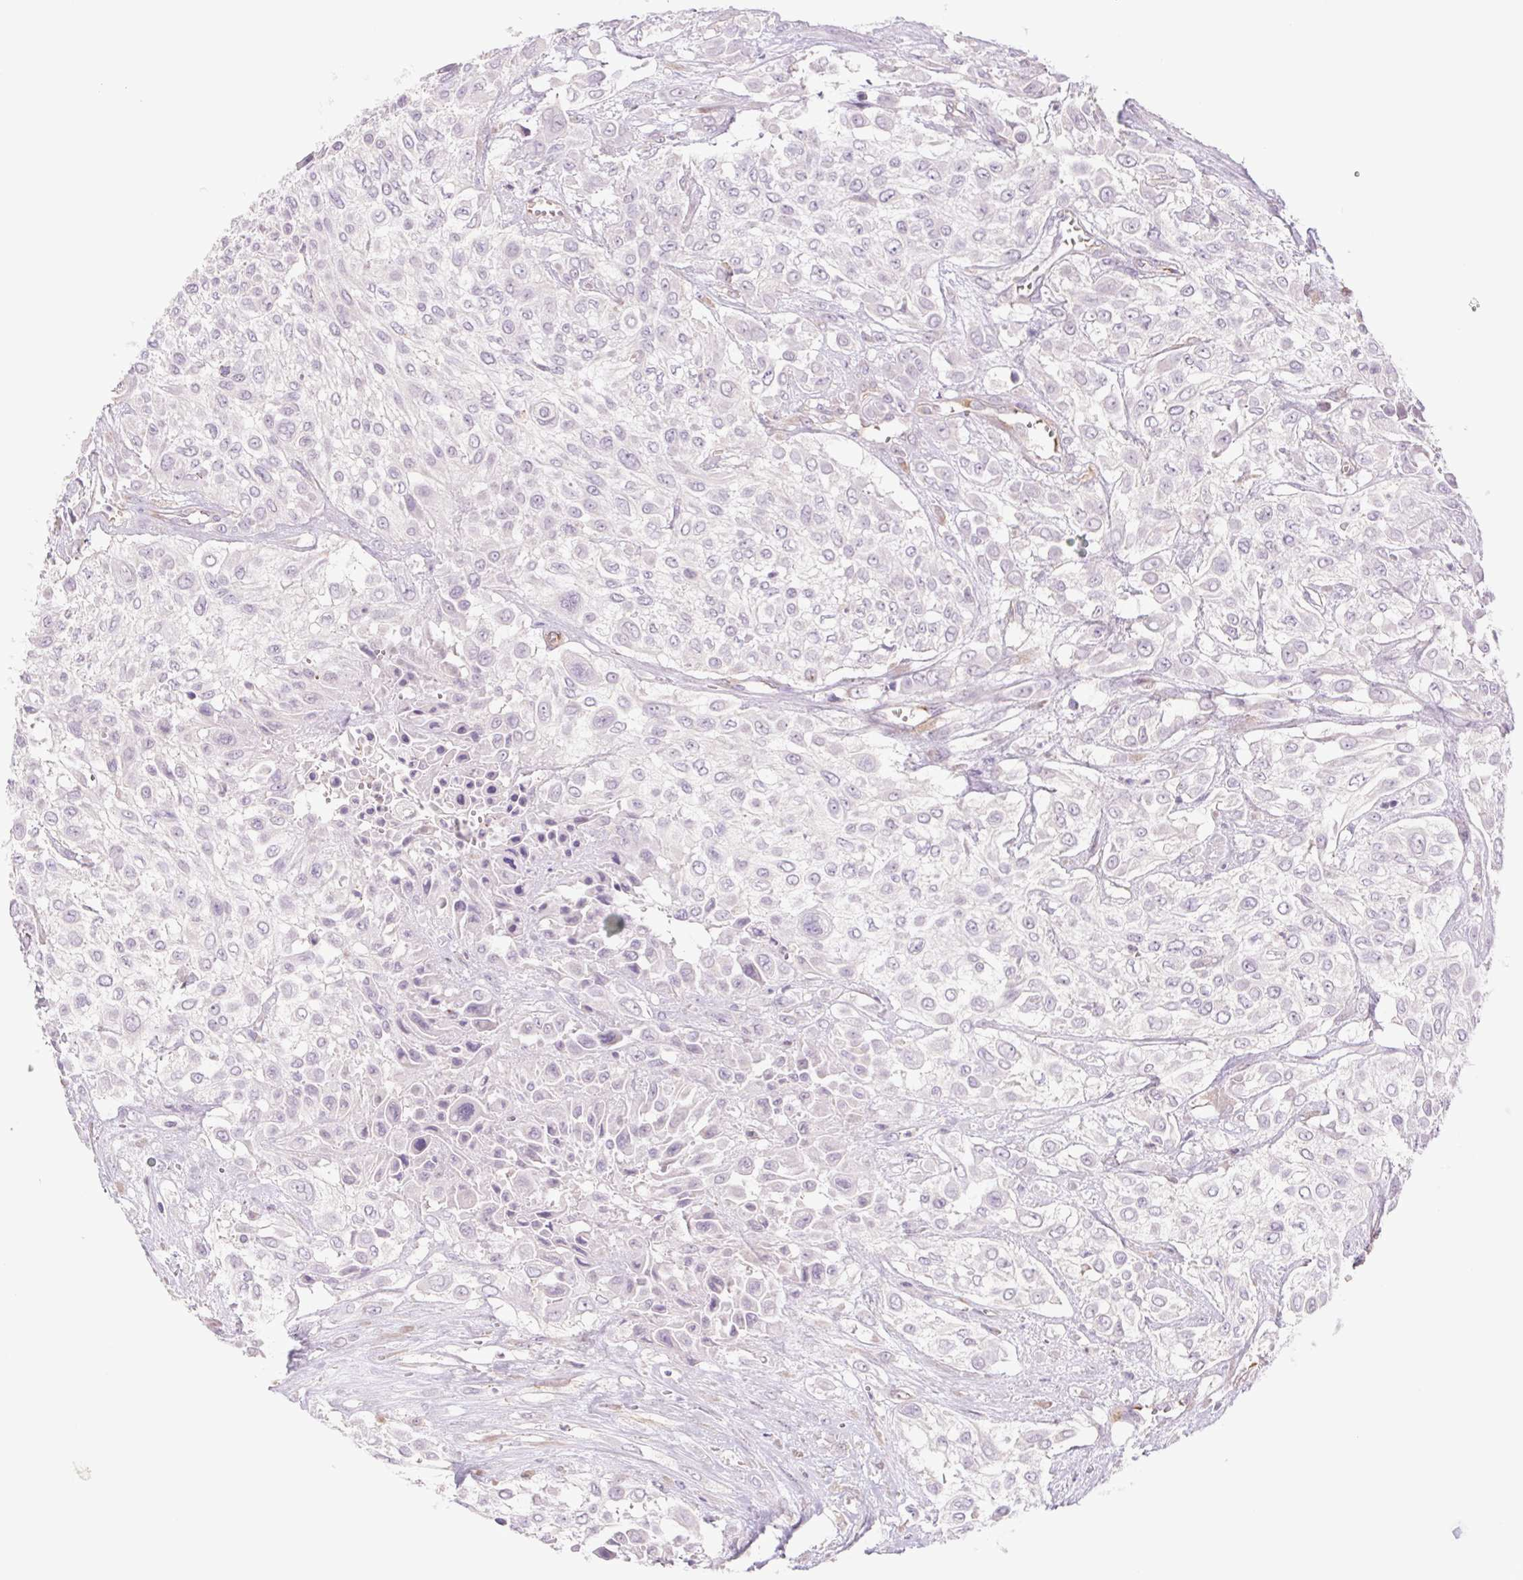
{"staining": {"intensity": "negative", "quantity": "none", "location": "none"}, "tissue": "urothelial cancer", "cell_type": "Tumor cells", "image_type": "cancer", "snomed": [{"axis": "morphology", "description": "Urothelial carcinoma, High grade"}, {"axis": "topography", "description": "Urinary bladder"}], "caption": "Tumor cells show no significant protein expression in urothelial carcinoma (high-grade).", "gene": "IGFL3", "patient": {"sex": "male", "age": 57}}